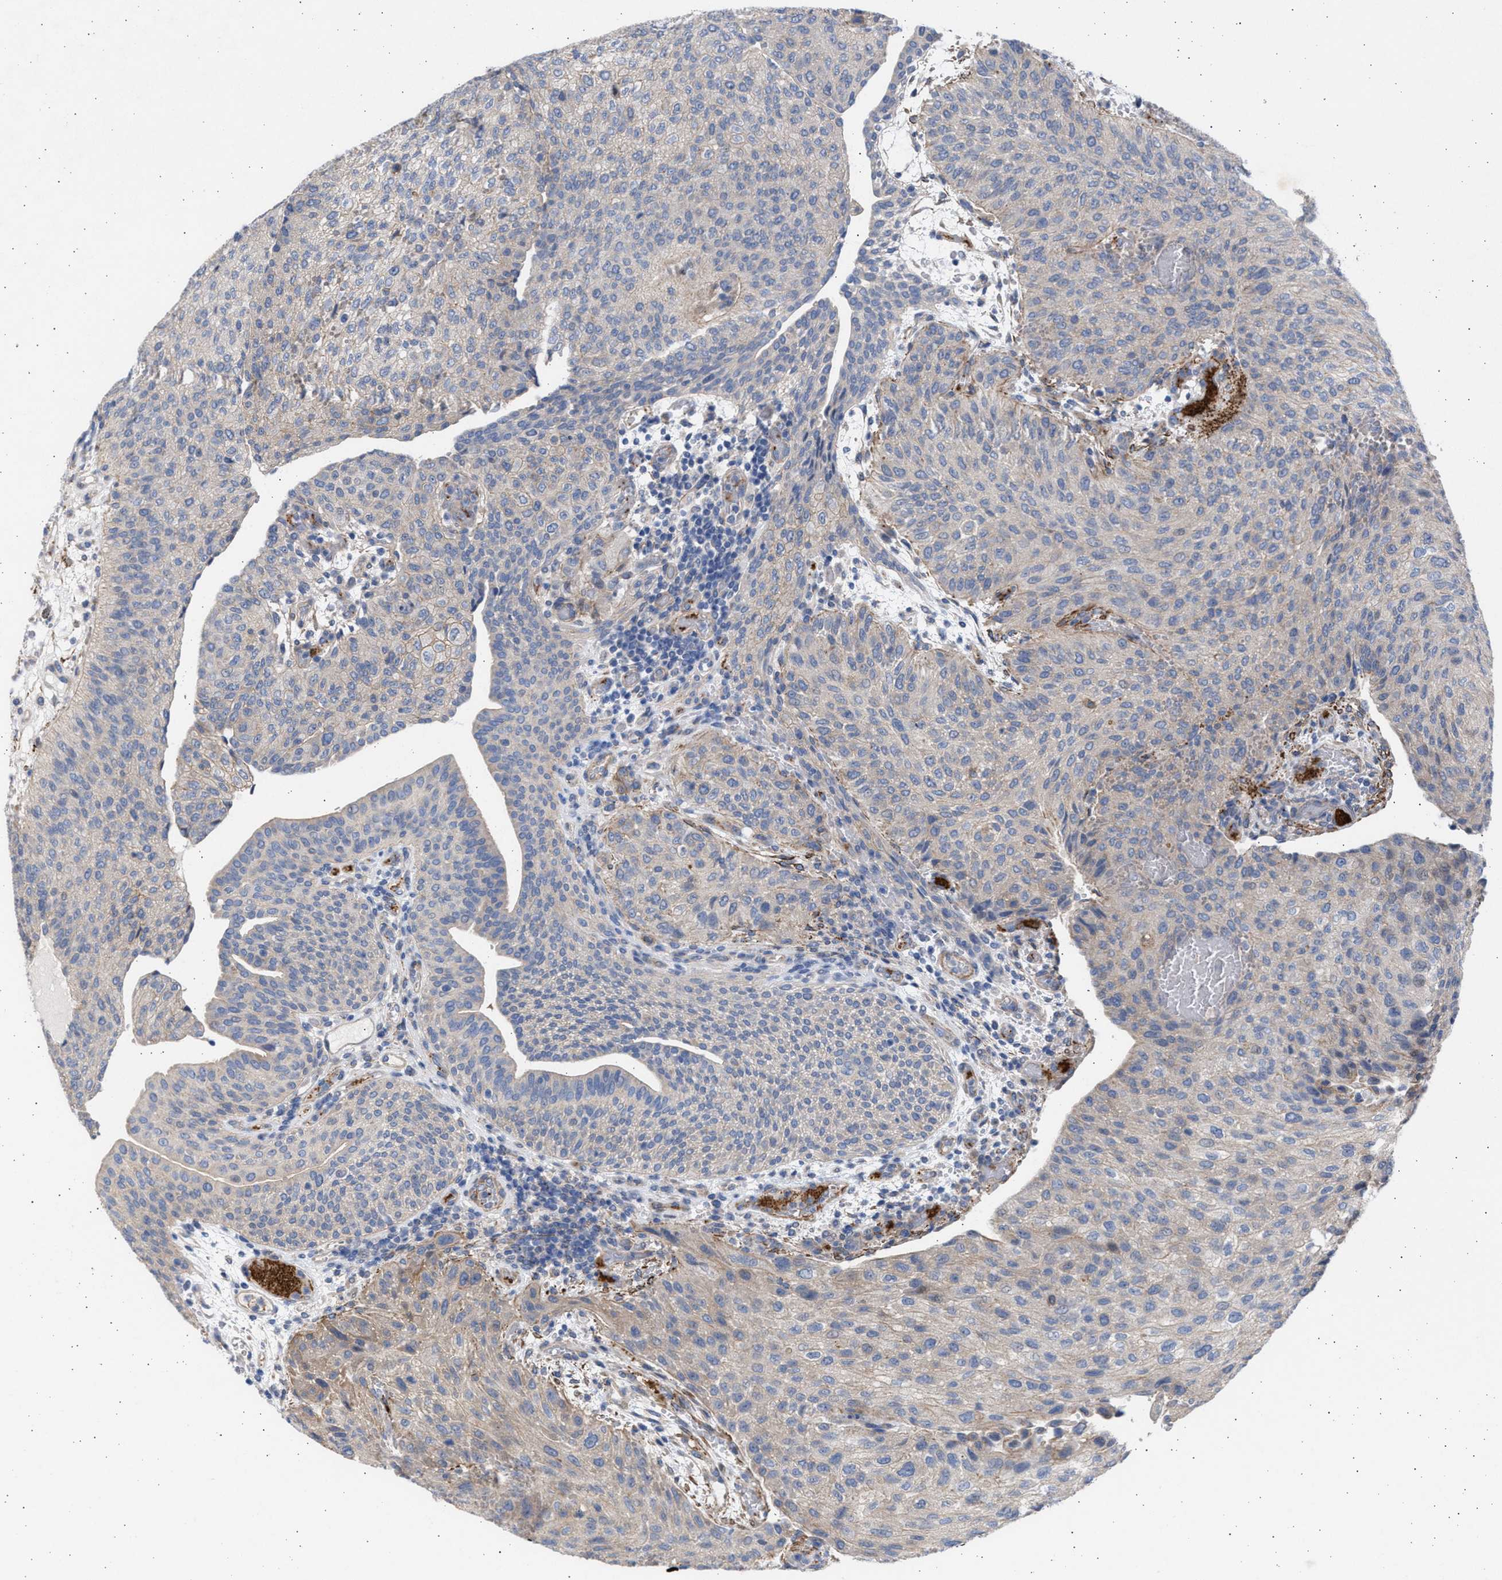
{"staining": {"intensity": "negative", "quantity": "none", "location": "none"}, "tissue": "urothelial cancer", "cell_type": "Tumor cells", "image_type": "cancer", "snomed": [{"axis": "morphology", "description": "Urothelial carcinoma, Low grade"}, {"axis": "morphology", "description": "Urothelial carcinoma, High grade"}, {"axis": "topography", "description": "Urinary bladder"}], "caption": "IHC of human urothelial cancer demonstrates no expression in tumor cells.", "gene": "NBR1", "patient": {"sex": "male", "age": 35}}